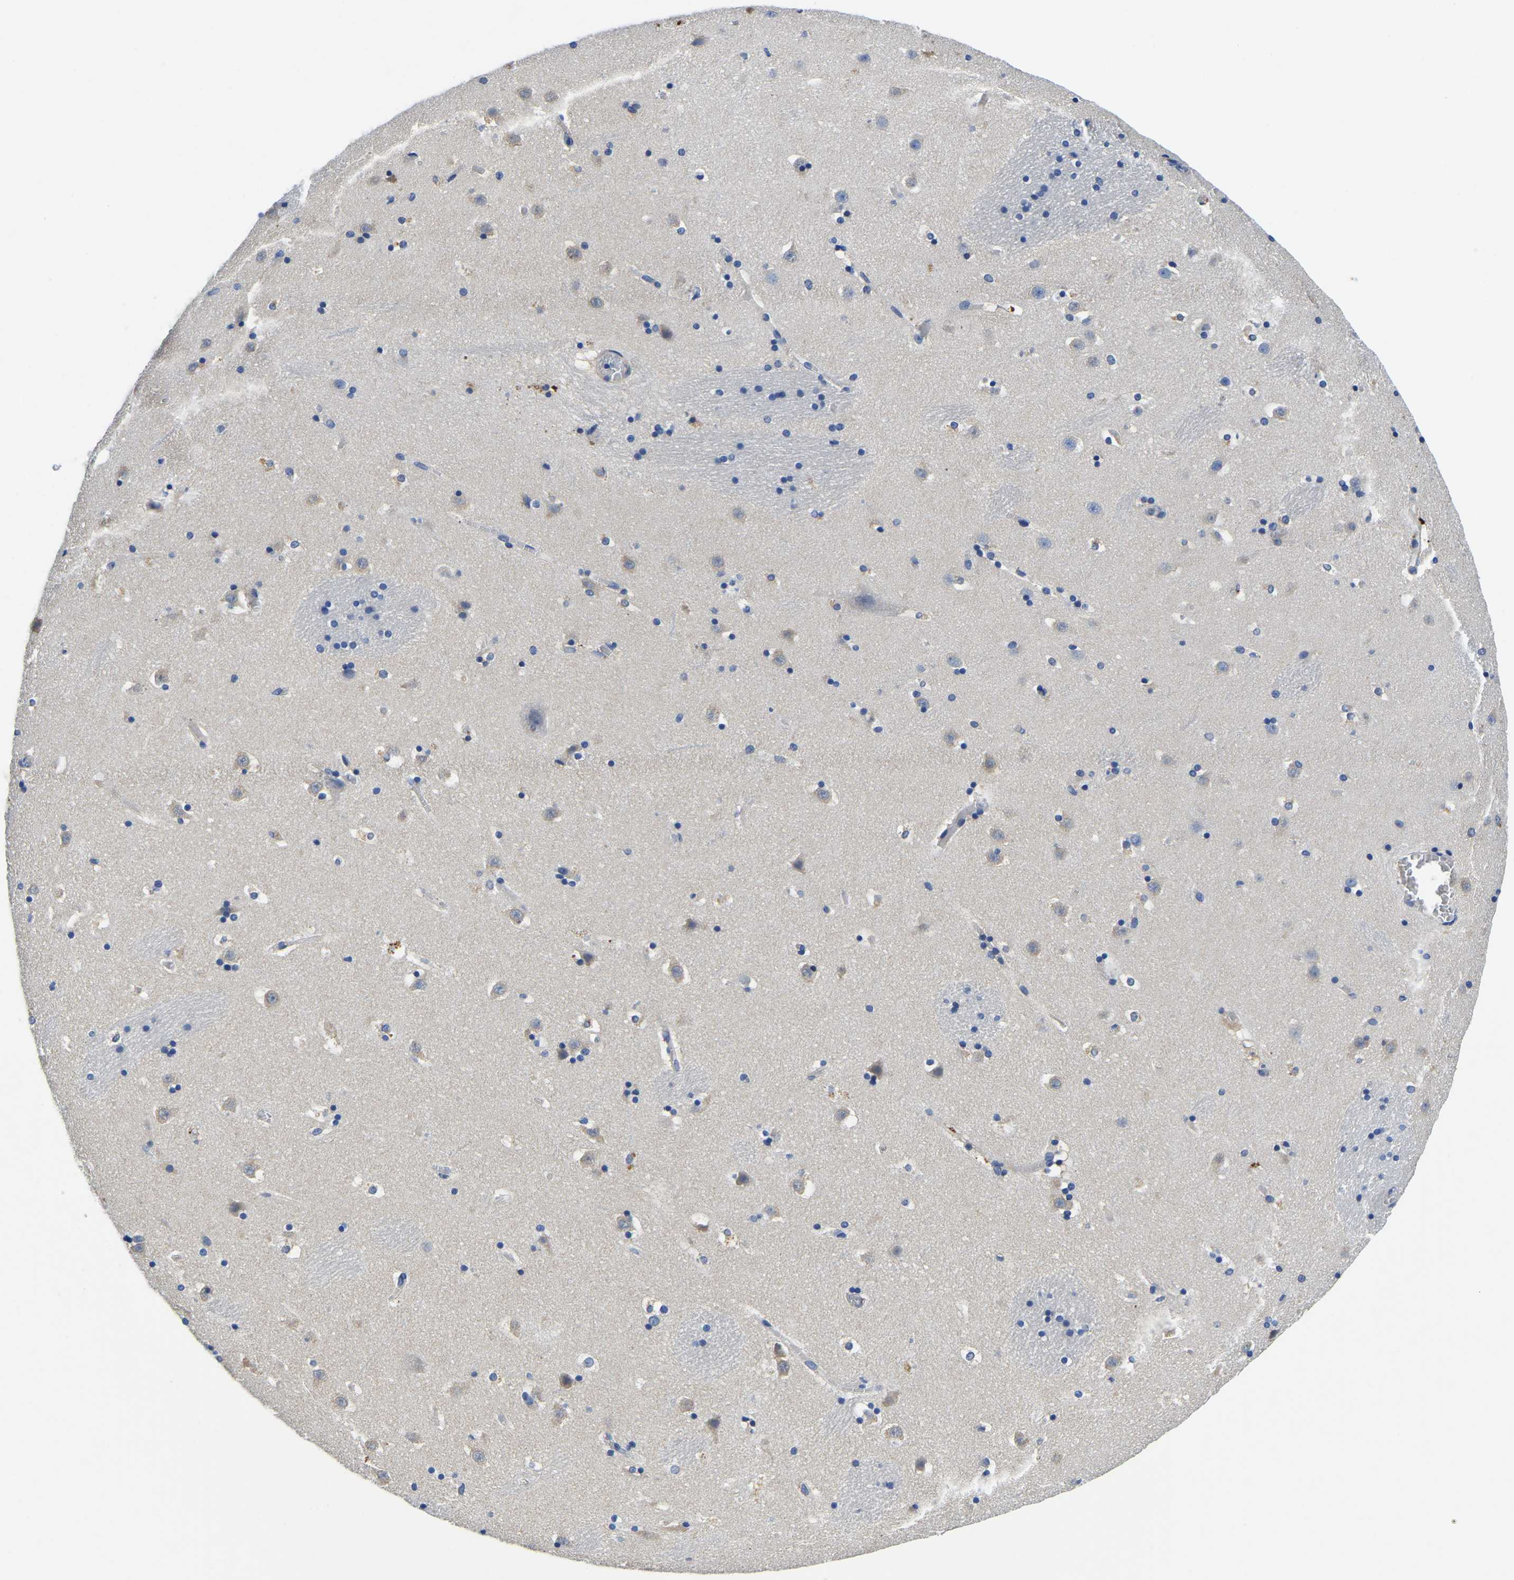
{"staining": {"intensity": "moderate", "quantity": "<25%", "location": "cytoplasmic/membranous"}, "tissue": "caudate", "cell_type": "Glial cells", "image_type": "normal", "snomed": [{"axis": "morphology", "description": "Normal tissue, NOS"}, {"axis": "topography", "description": "Lateral ventricle wall"}], "caption": "This image demonstrates normal caudate stained with immunohistochemistry to label a protein in brown. The cytoplasmic/membranous of glial cells show moderate positivity for the protein. Nuclei are counter-stained blue.", "gene": "STAT2", "patient": {"sex": "male", "age": 45}}